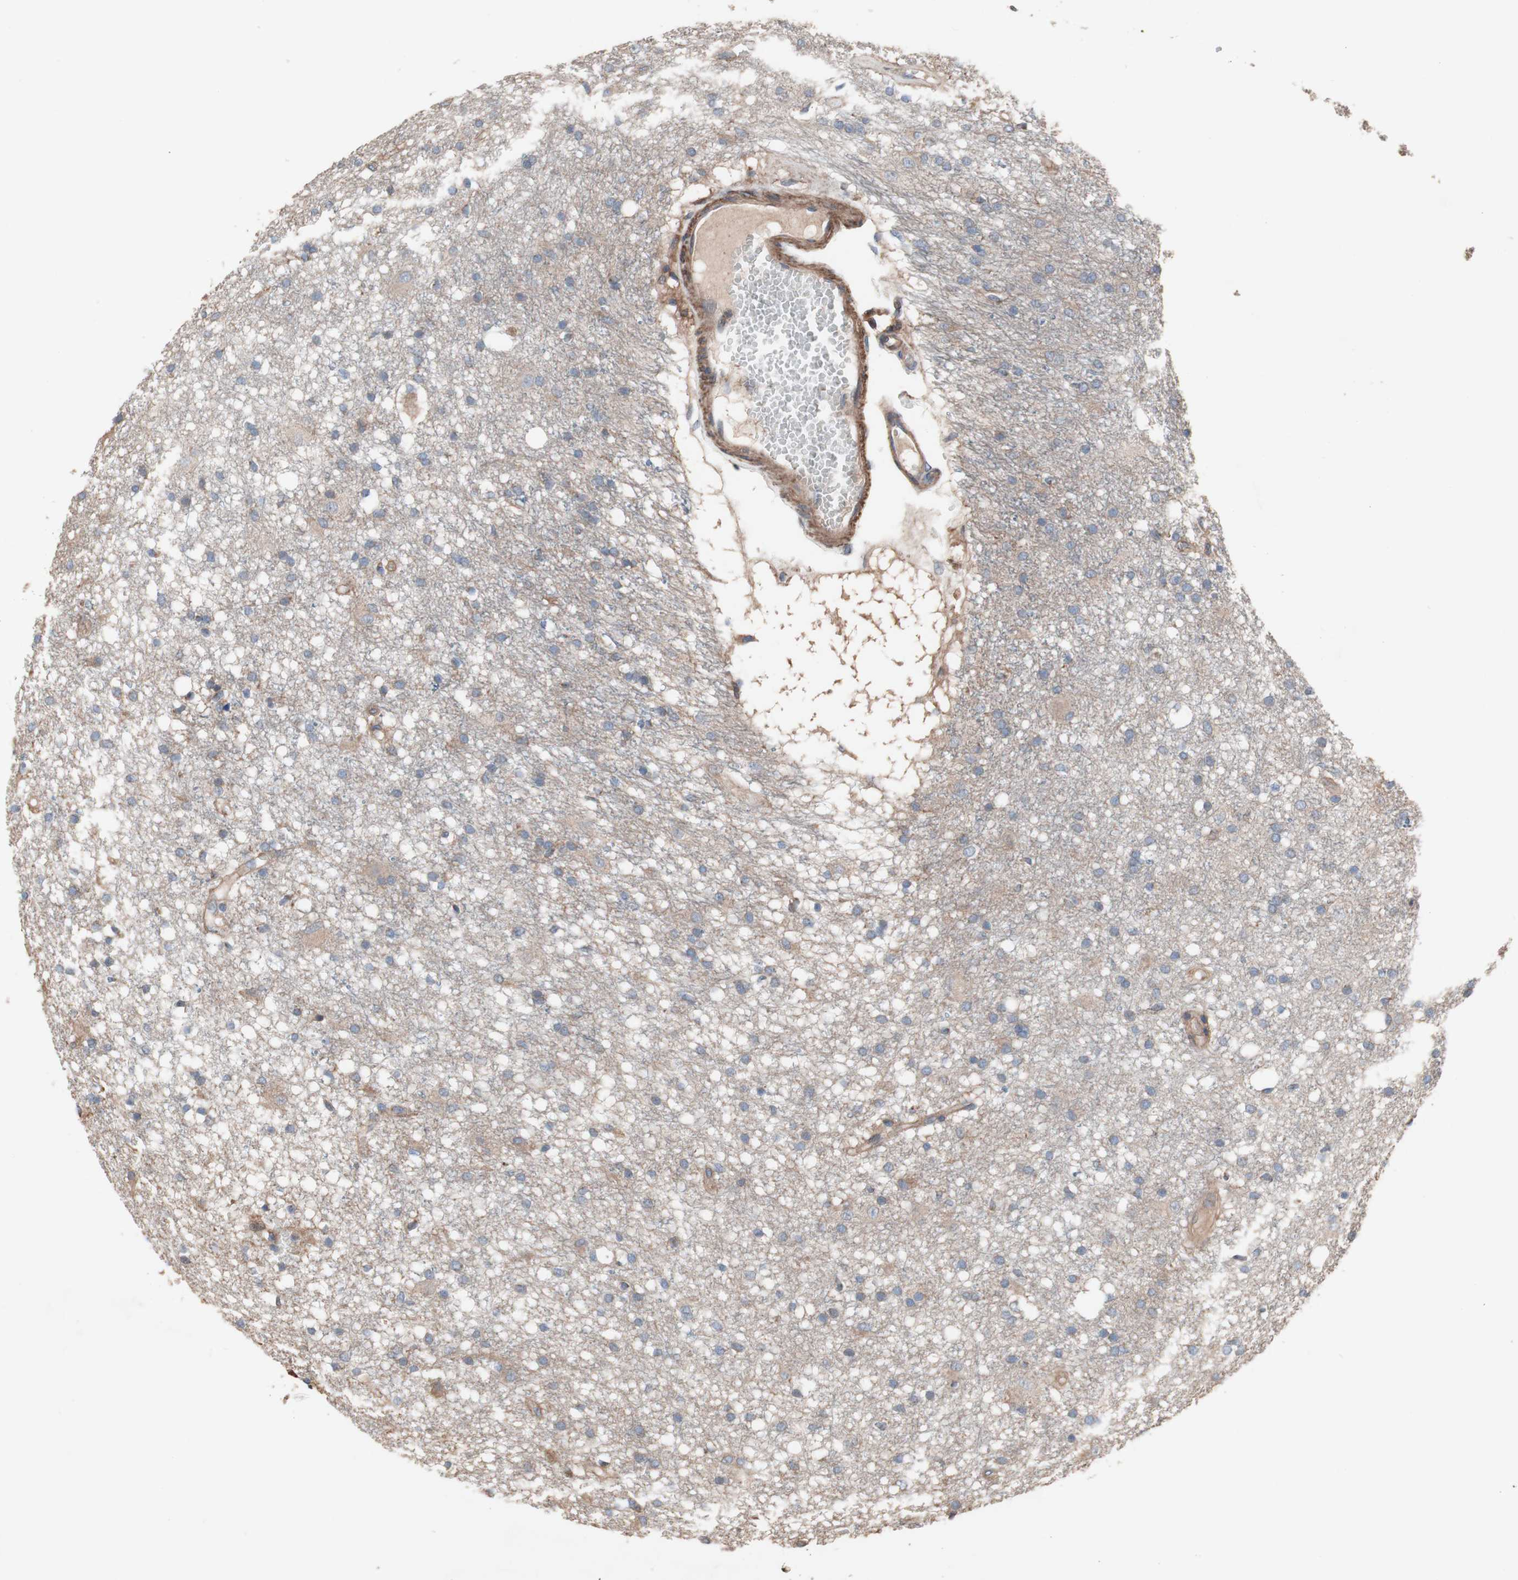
{"staining": {"intensity": "weak", "quantity": "25%-75%", "location": "cytoplasmic/membranous"}, "tissue": "glioma", "cell_type": "Tumor cells", "image_type": "cancer", "snomed": [{"axis": "morphology", "description": "Glioma, malignant, High grade"}, {"axis": "topography", "description": "Brain"}], "caption": "Malignant glioma (high-grade) stained for a protein (brown) exhibits weak cytoplasmic/membranous positive staining in about 25%-75% of tumor cells.", "gene": "COPB1", "patient": {"sex": "female", "age": 59}}